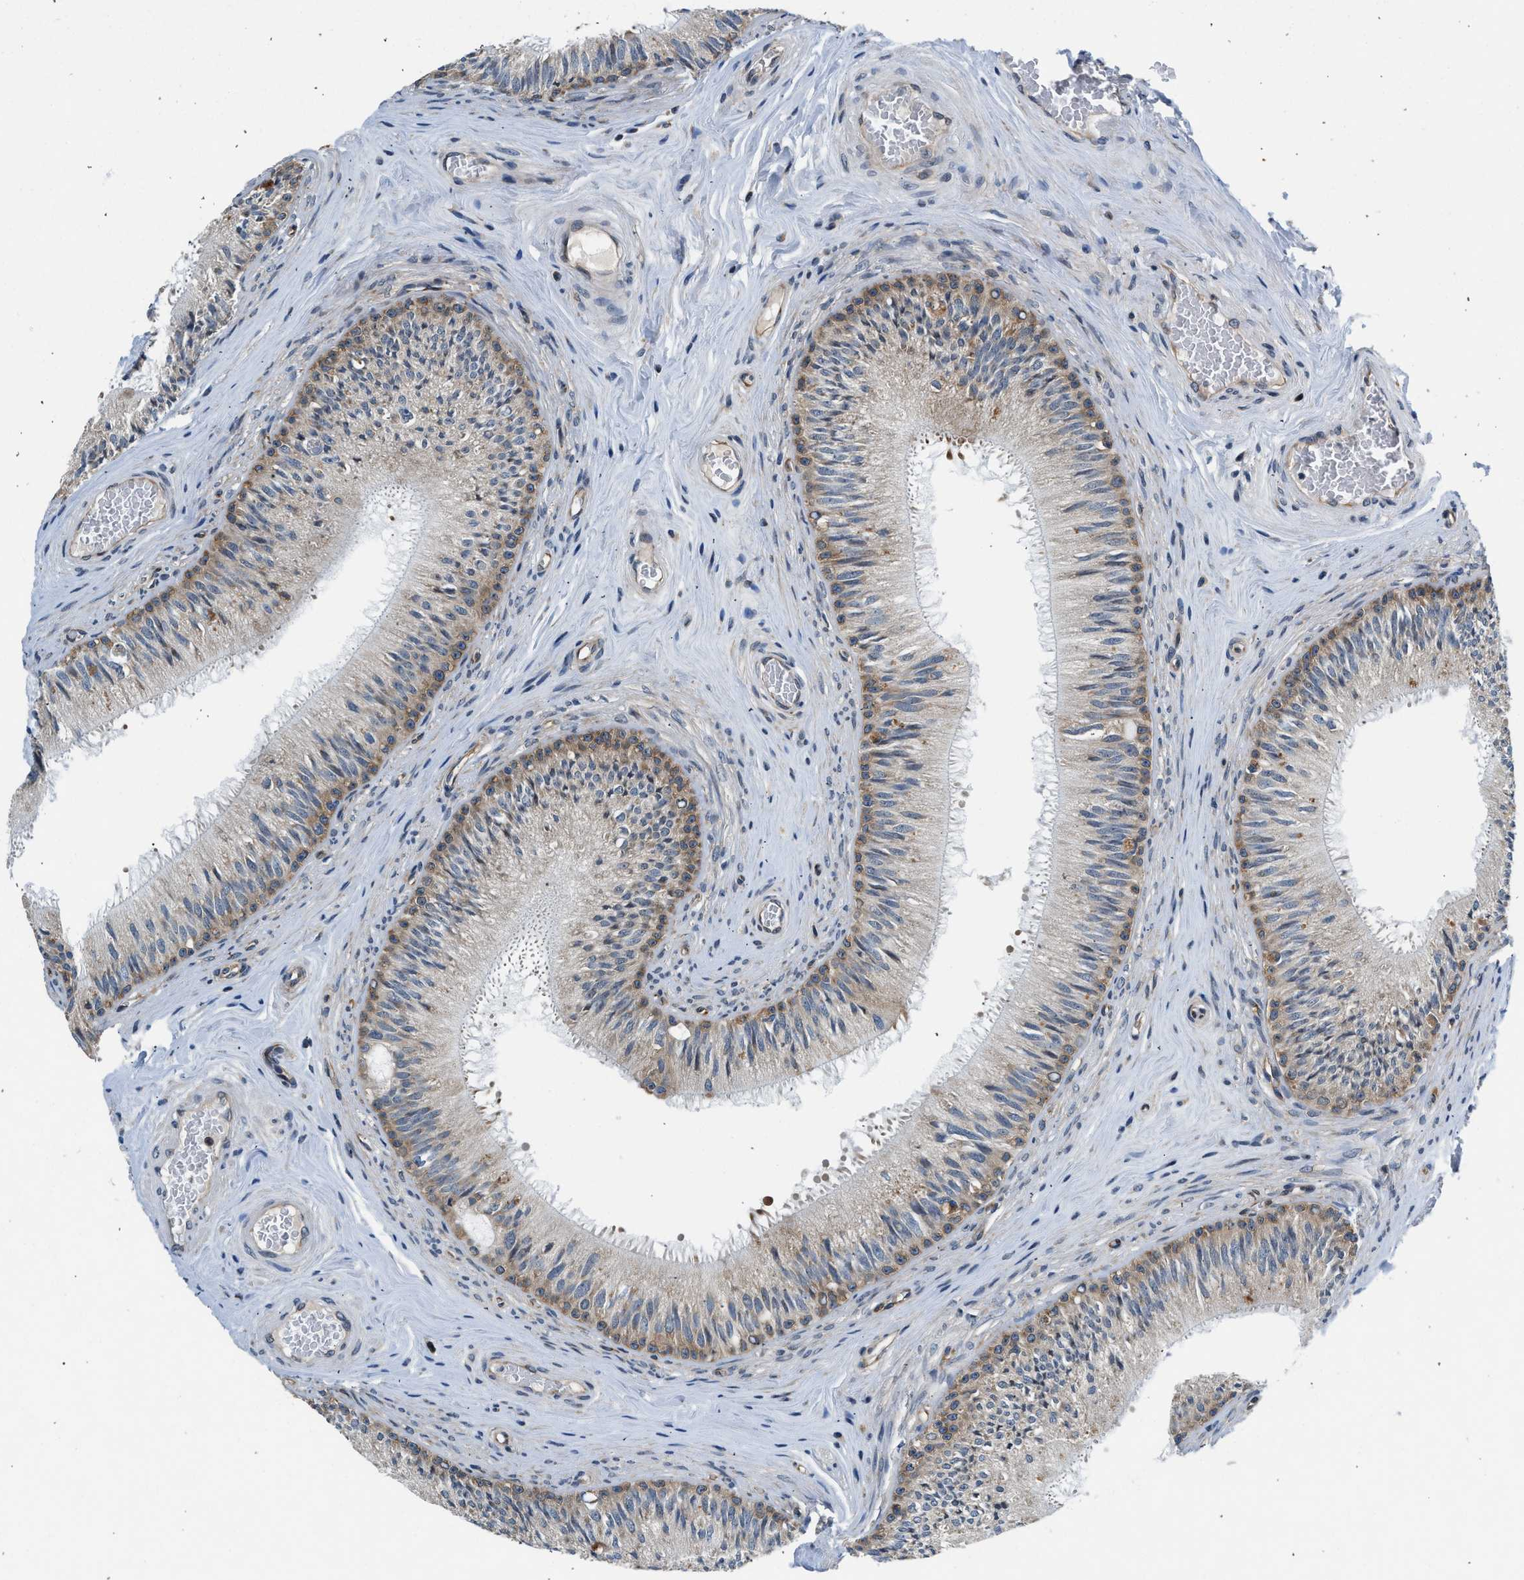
{"staining": {"intensity": "moderate", "quantity": "25%-75%", "location": "cytoplasmic/membranous"}, "tissue": "epididymis", "cell_type": "Glandular cells", "image_type": "normal", "snomed": [{"axis": "morphology", "description": "Normal tissue, NOS"}, {"axis": "topography", "description": "Testis"}, {"axis": "topography", "description": "Epididymis"}], "caption": "The histopathology image reveals immunohistochemical staining of normal epididymis. There is moderate cytoplasmic/membranous expression is appreciated in approximately 25%-75% of glandular cells.", "gene": "PA2G4", "patient": {"sex": "male", "age": 36}}